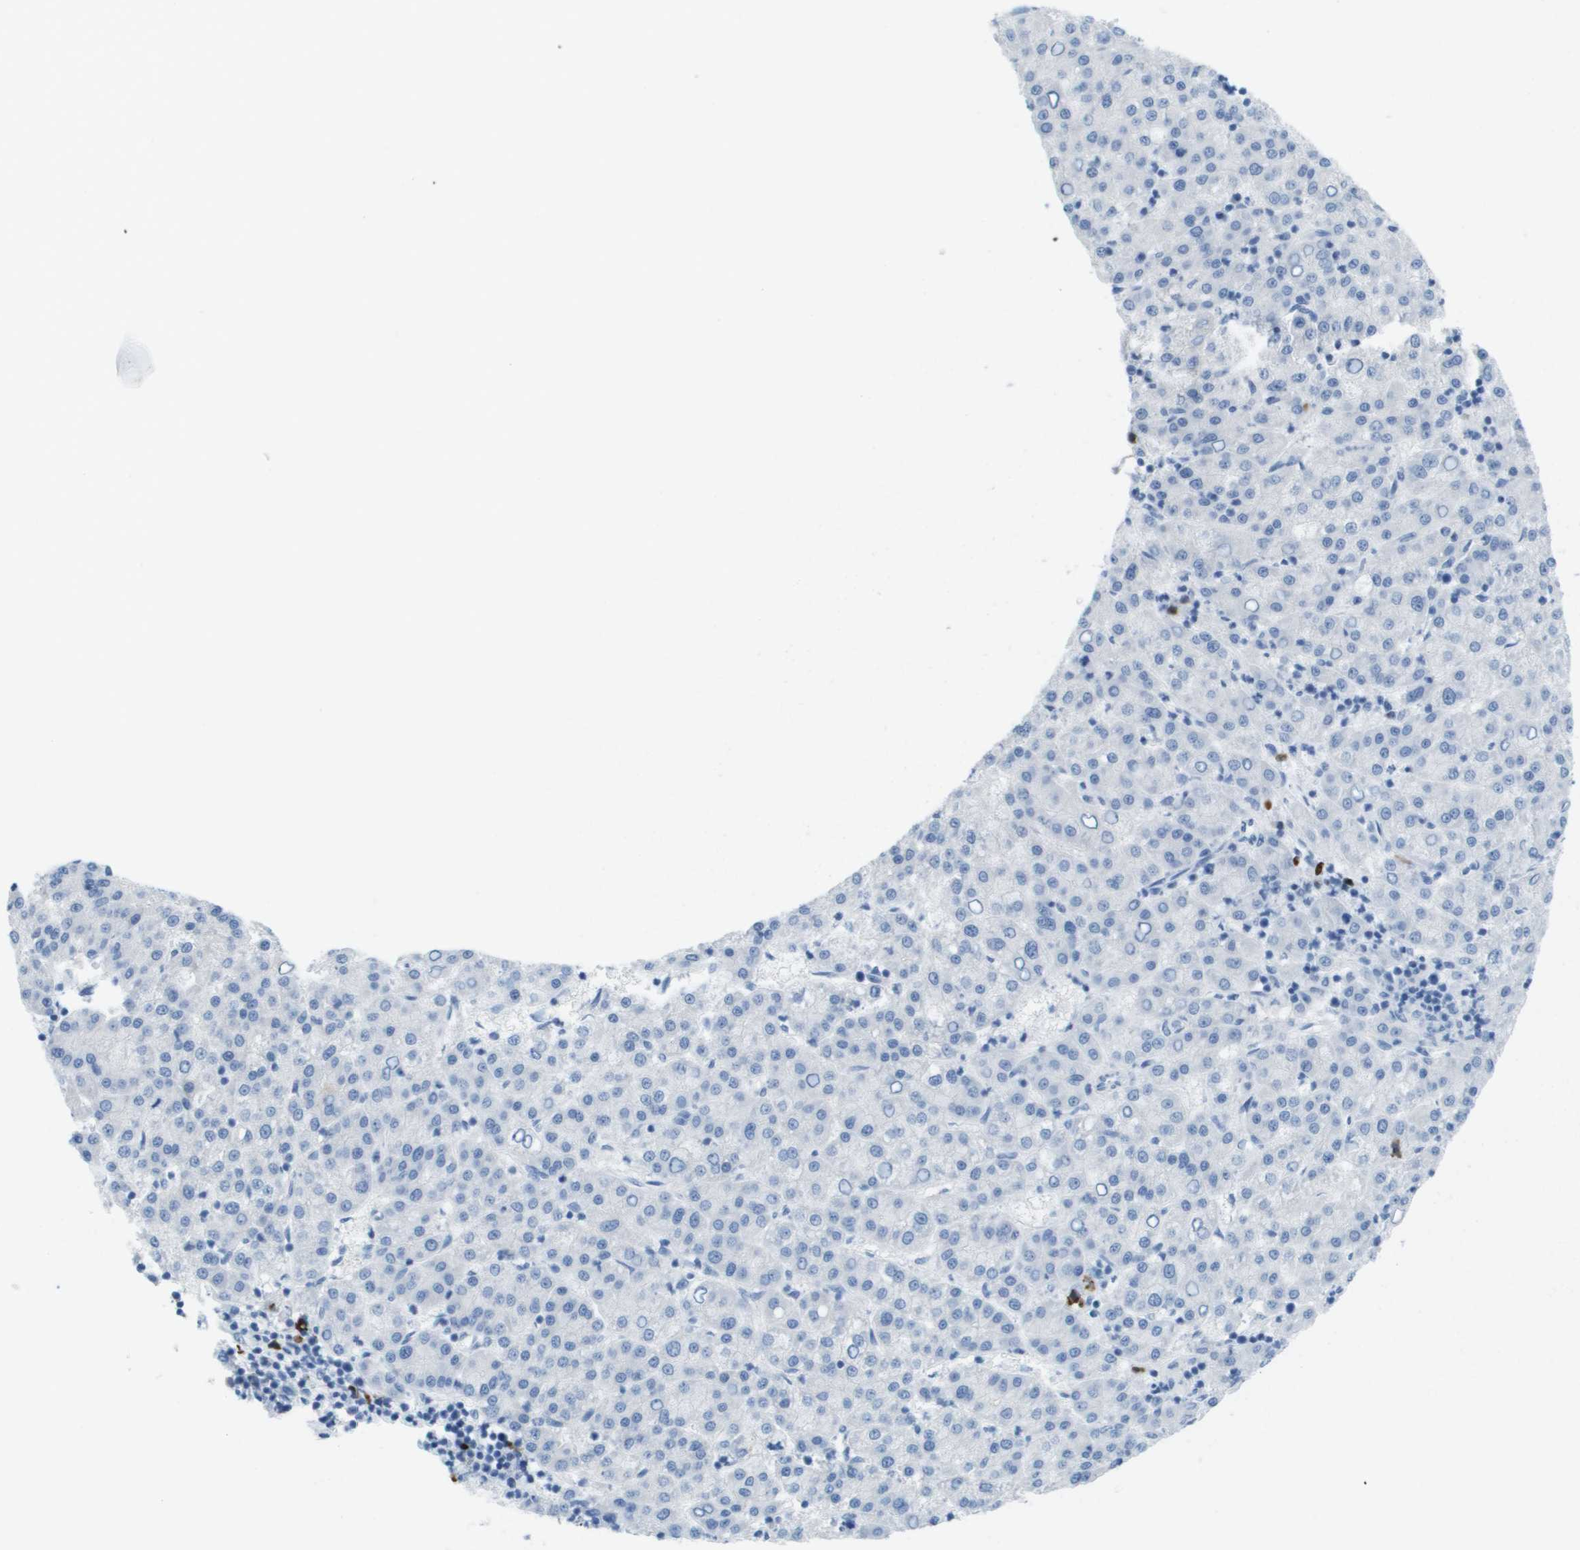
{"staining": {"intensity": "negative", "quantity": "none", "location": "none"}, "tissue": "liver cancer", "cell_type": "Tumor cells", "image_type": "cancer", "snomed": [{"axis": "morphology", "description": "Carcinoma, Hepatocellular, NOS"}, {"axis": "topography", "description": "Liver"}], "caption": "The IHC photomicrograph has no significant positivity in tumor cells of liver cancer (hepatocellular carcinoma) tissue.", "gene": "GPR18", "patient": {"sex": "female", "age": 58}}